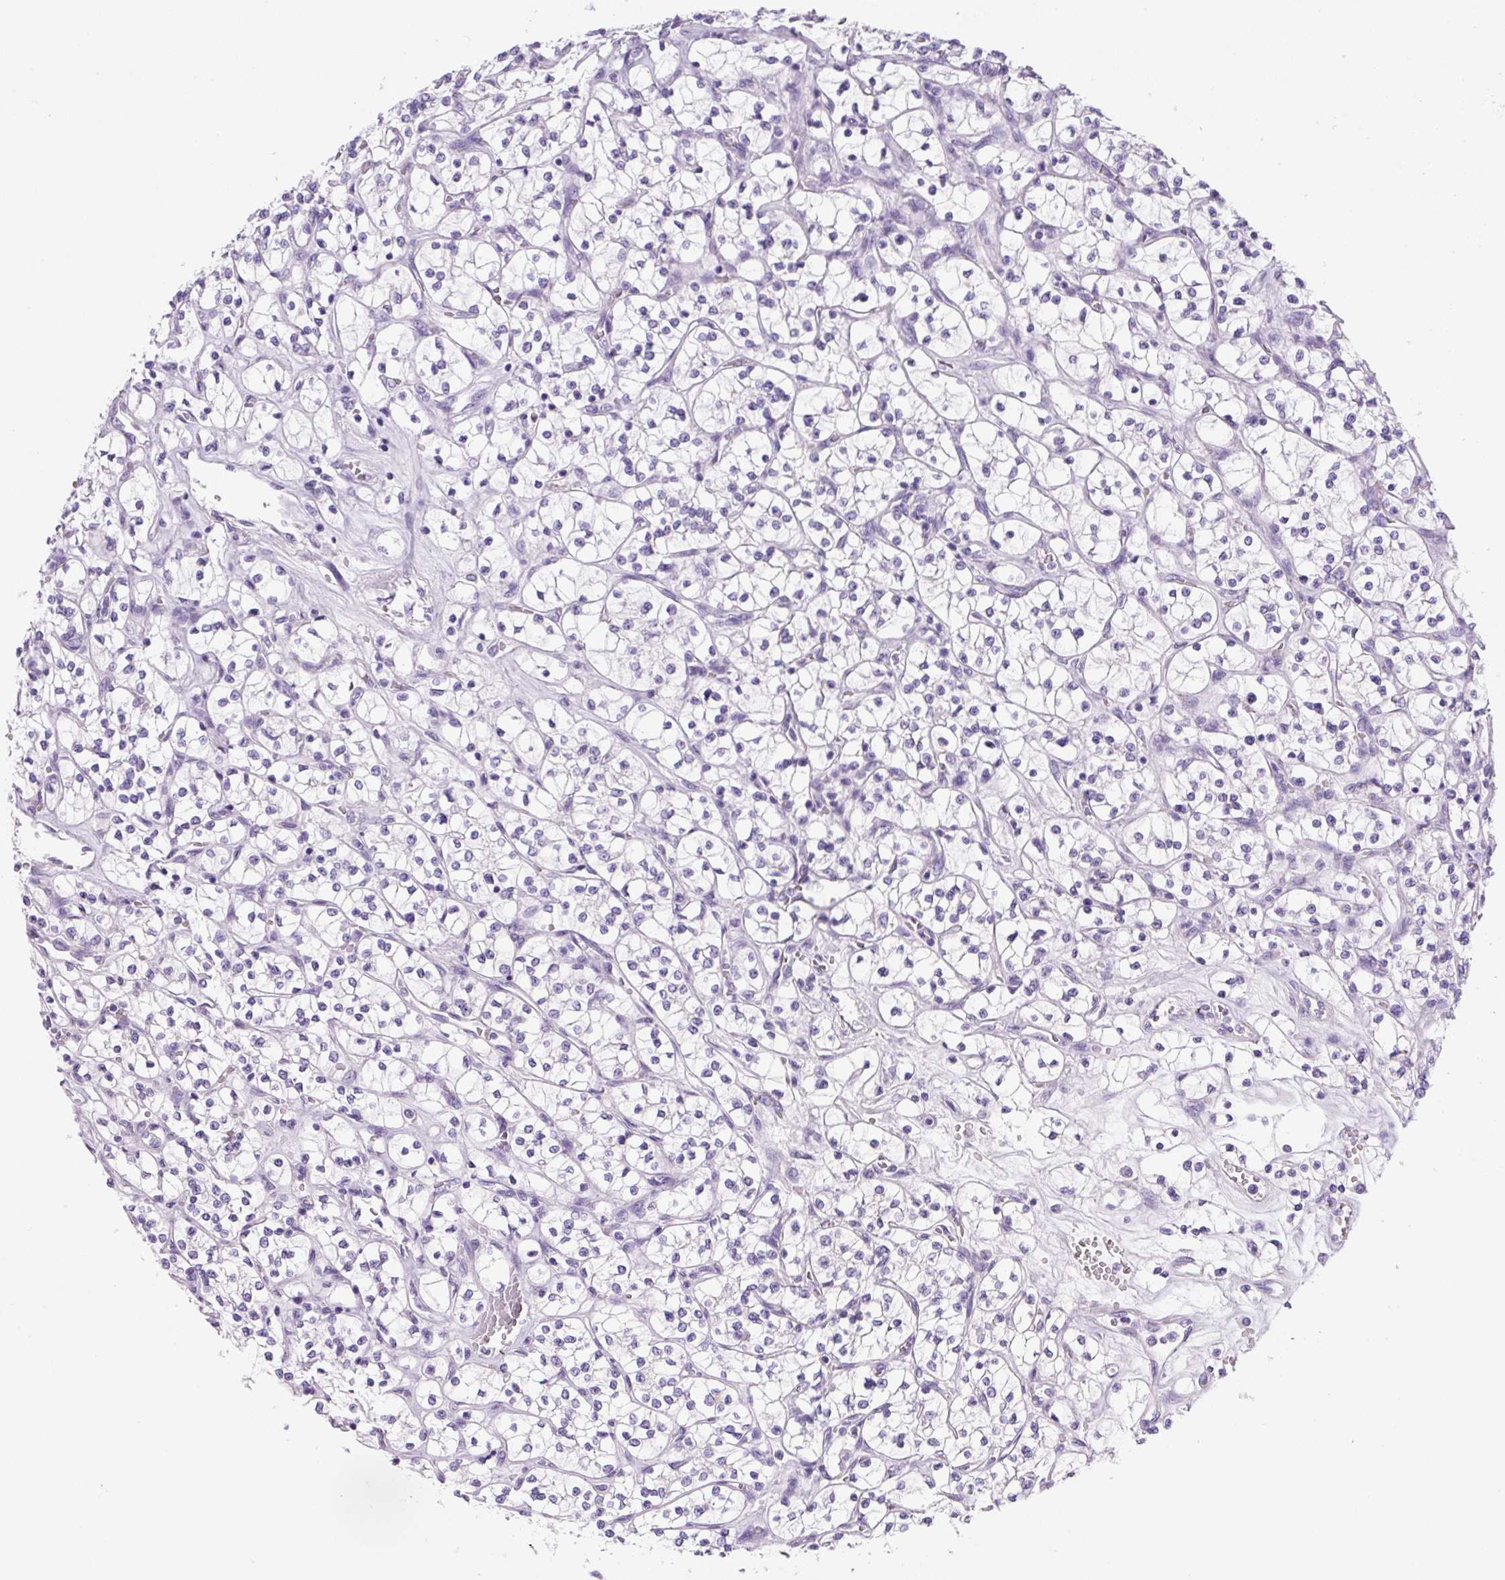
{"staining": {"intensity": "negative", "quantity": "none", "location": "none"}, "tissue": "renal cancer", "cell_type": "Tumor cells", "image_type": "cancer", "snomed": [{"axis": "morphology", "description": "Adenocarcinoma, NOS"}, {"axis": "topography", "description": "Kidney"}], "caption": "DAB (3,3'-diaminobenzidine) immunohistochemical staining of human adenocarcinoma (renal) demonstrates no significant expression in tumor cells.", "gene": "PRRT1", "patient": {"sex": "female", "age": 64}}